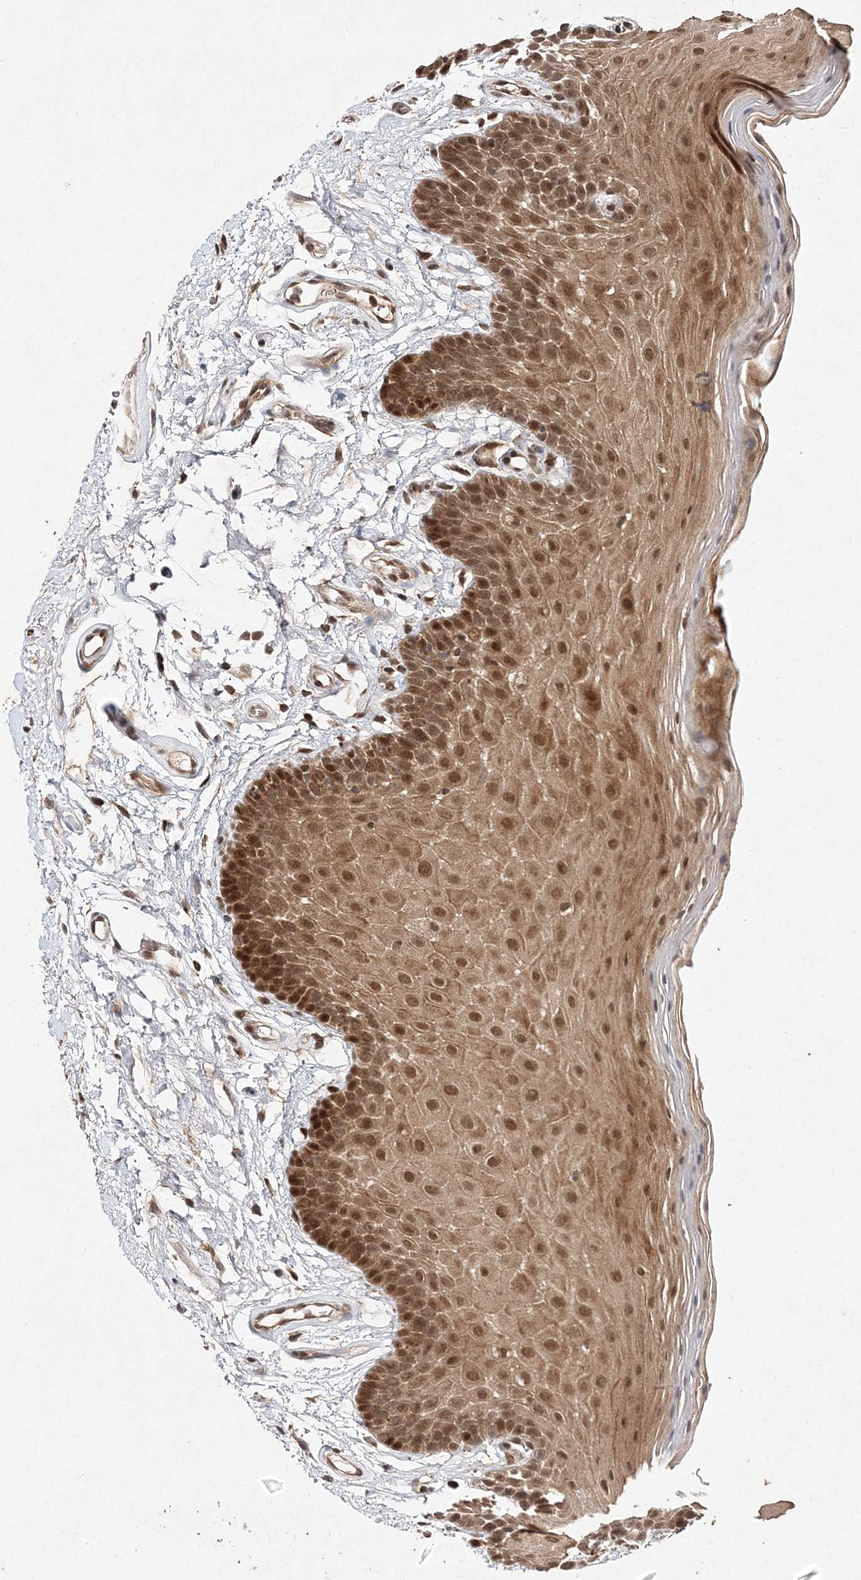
{"staining": {"intensity": "moderate", "quantity": ">75%", "location": "cytoplasmic/membranous,nuclear"}, "tissue": "oral mucosa", "cell_type": "Squamous epithelial cells", "image_type": "normal", "snomed": [{"axis": "morphology", "description": "Normal tissue, NOS"}, {"axis": "topography", "description": "Oral tissue"}], "caption": "Moderate cytoplasmic/membranous,nuclear staining for a protein is appreciated in about >75% of squamous epithelial cells of benign oral mucosa using immunohistochemistry.", "gene": "NIF3L1", "patient": {"sex": "male", "age": 62}}